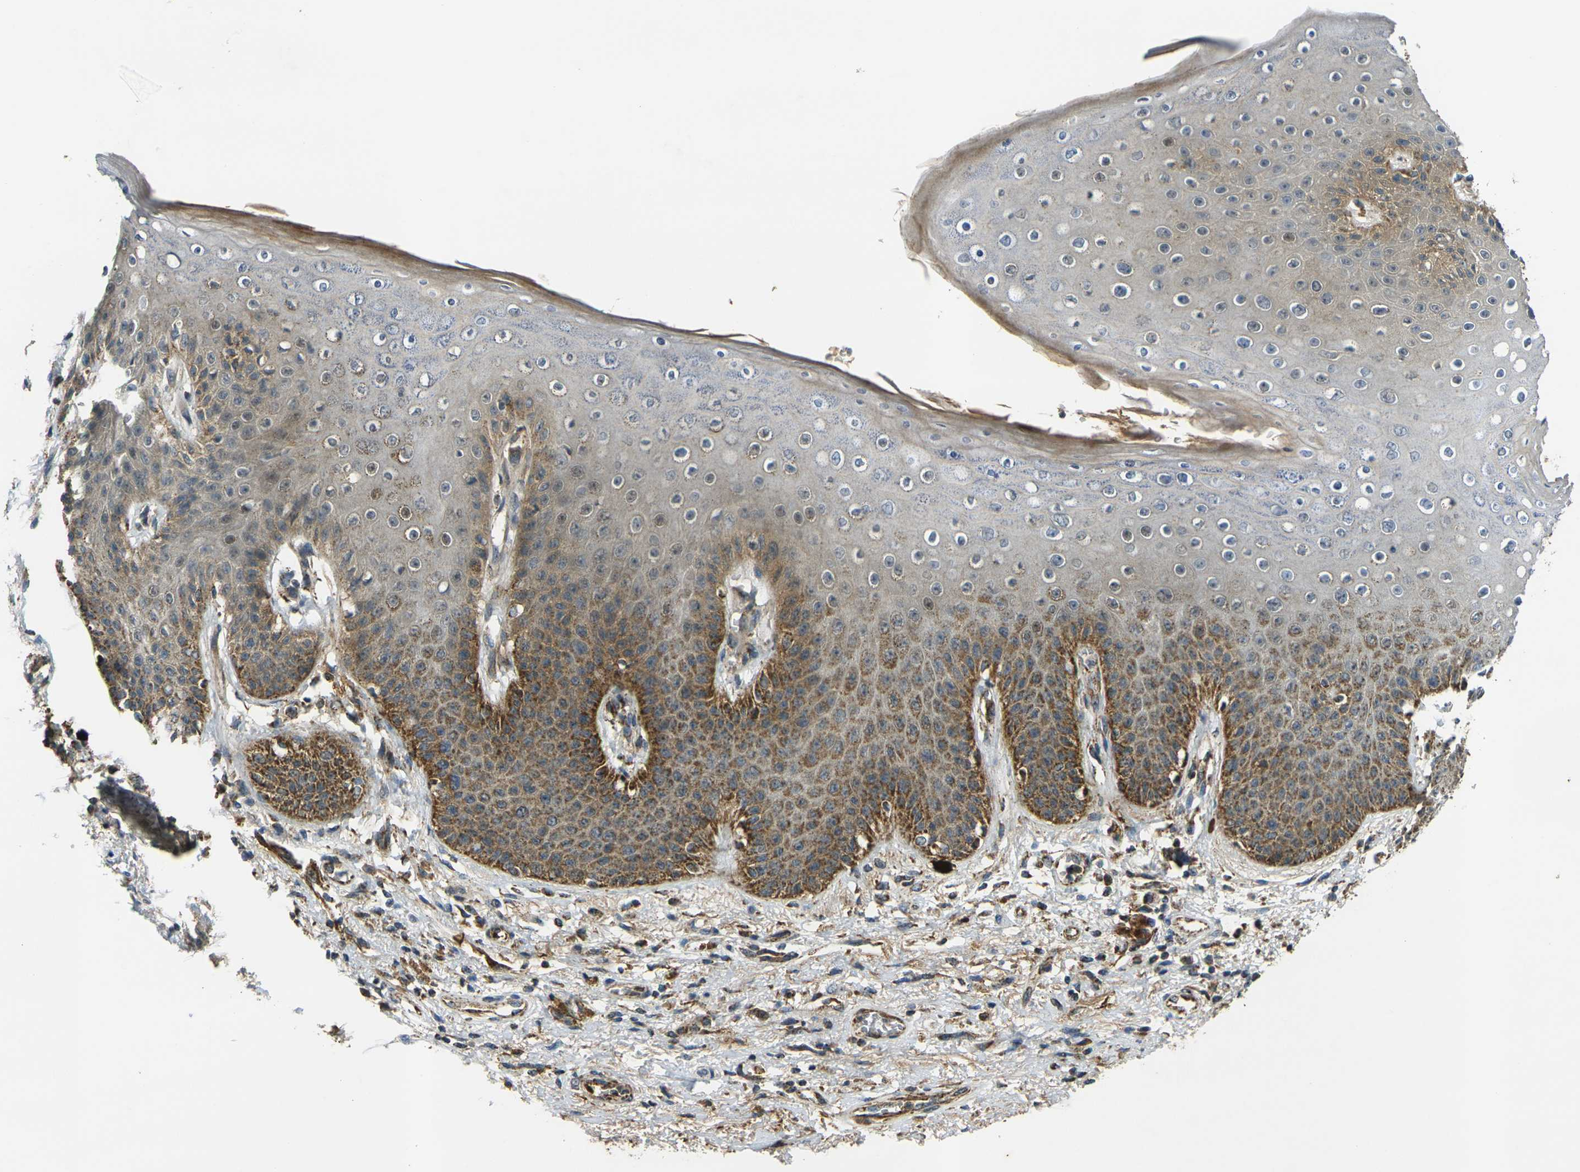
{"staining": {"intensity": "moderate", "quantity": ">75%", "location": "cytoplasmic/membranous"}, "tissue": "skin", "cell_type": "Epidermal cells", "image_type": "normal", "snomed": [{"axis": "morphology", "description": "Normal tissue, NOS"}, {"axis": "topography", "description": "Anal"}], "caption": "A photomicrograph of skin stained for a protein displays moderate cytoplasmic/membranous brown staining in epidermal cells.", "gene": "IGF1R", "patient": {"sex": "female", "age": 46}}